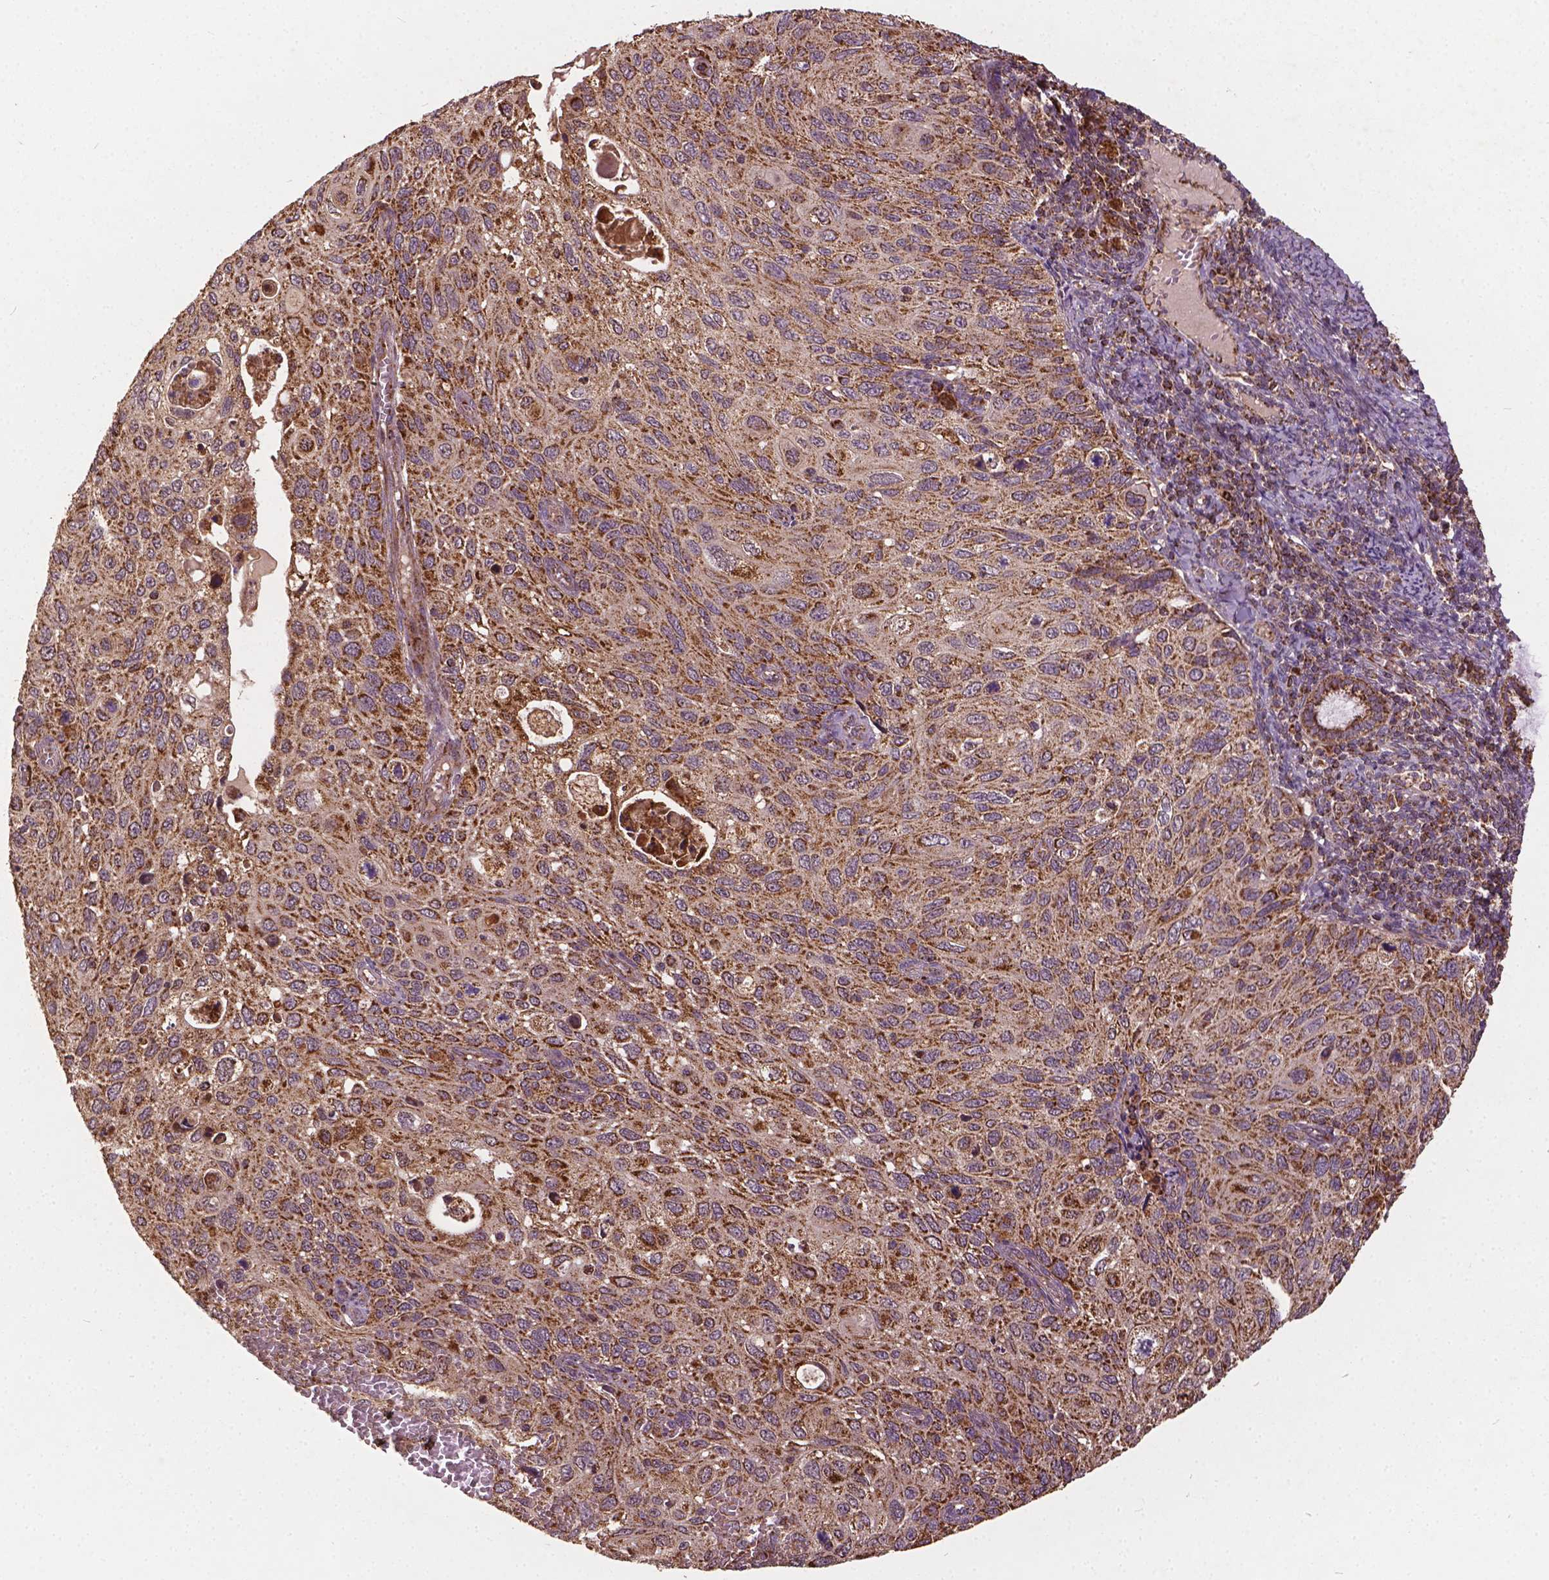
{"staining": {"intensity": "moderate", "quantity": ">75%", "location": "cytoplasmic/membranous"}, "tissue": "cervical cancer", "cell_type": "Tumor cells", "image_type": "cancer", "snomed": [{"axis": "morphology", "description": "Squamous cell carcinoma, NOS"}, {"axis": "topography", "description": "Cervix"}], "caption": "Protein positivity by immunohistochemistry (IHC) displays moderate cytoplasmic/membranous positivity in approximately >75% of tumor cells in squamous cell carcinoma (cervical). (Brightfield microscopy of DAB IHC at high magnification).", "gene": "UBXN2A", "patient": {"sex": "female", "age": 70}}